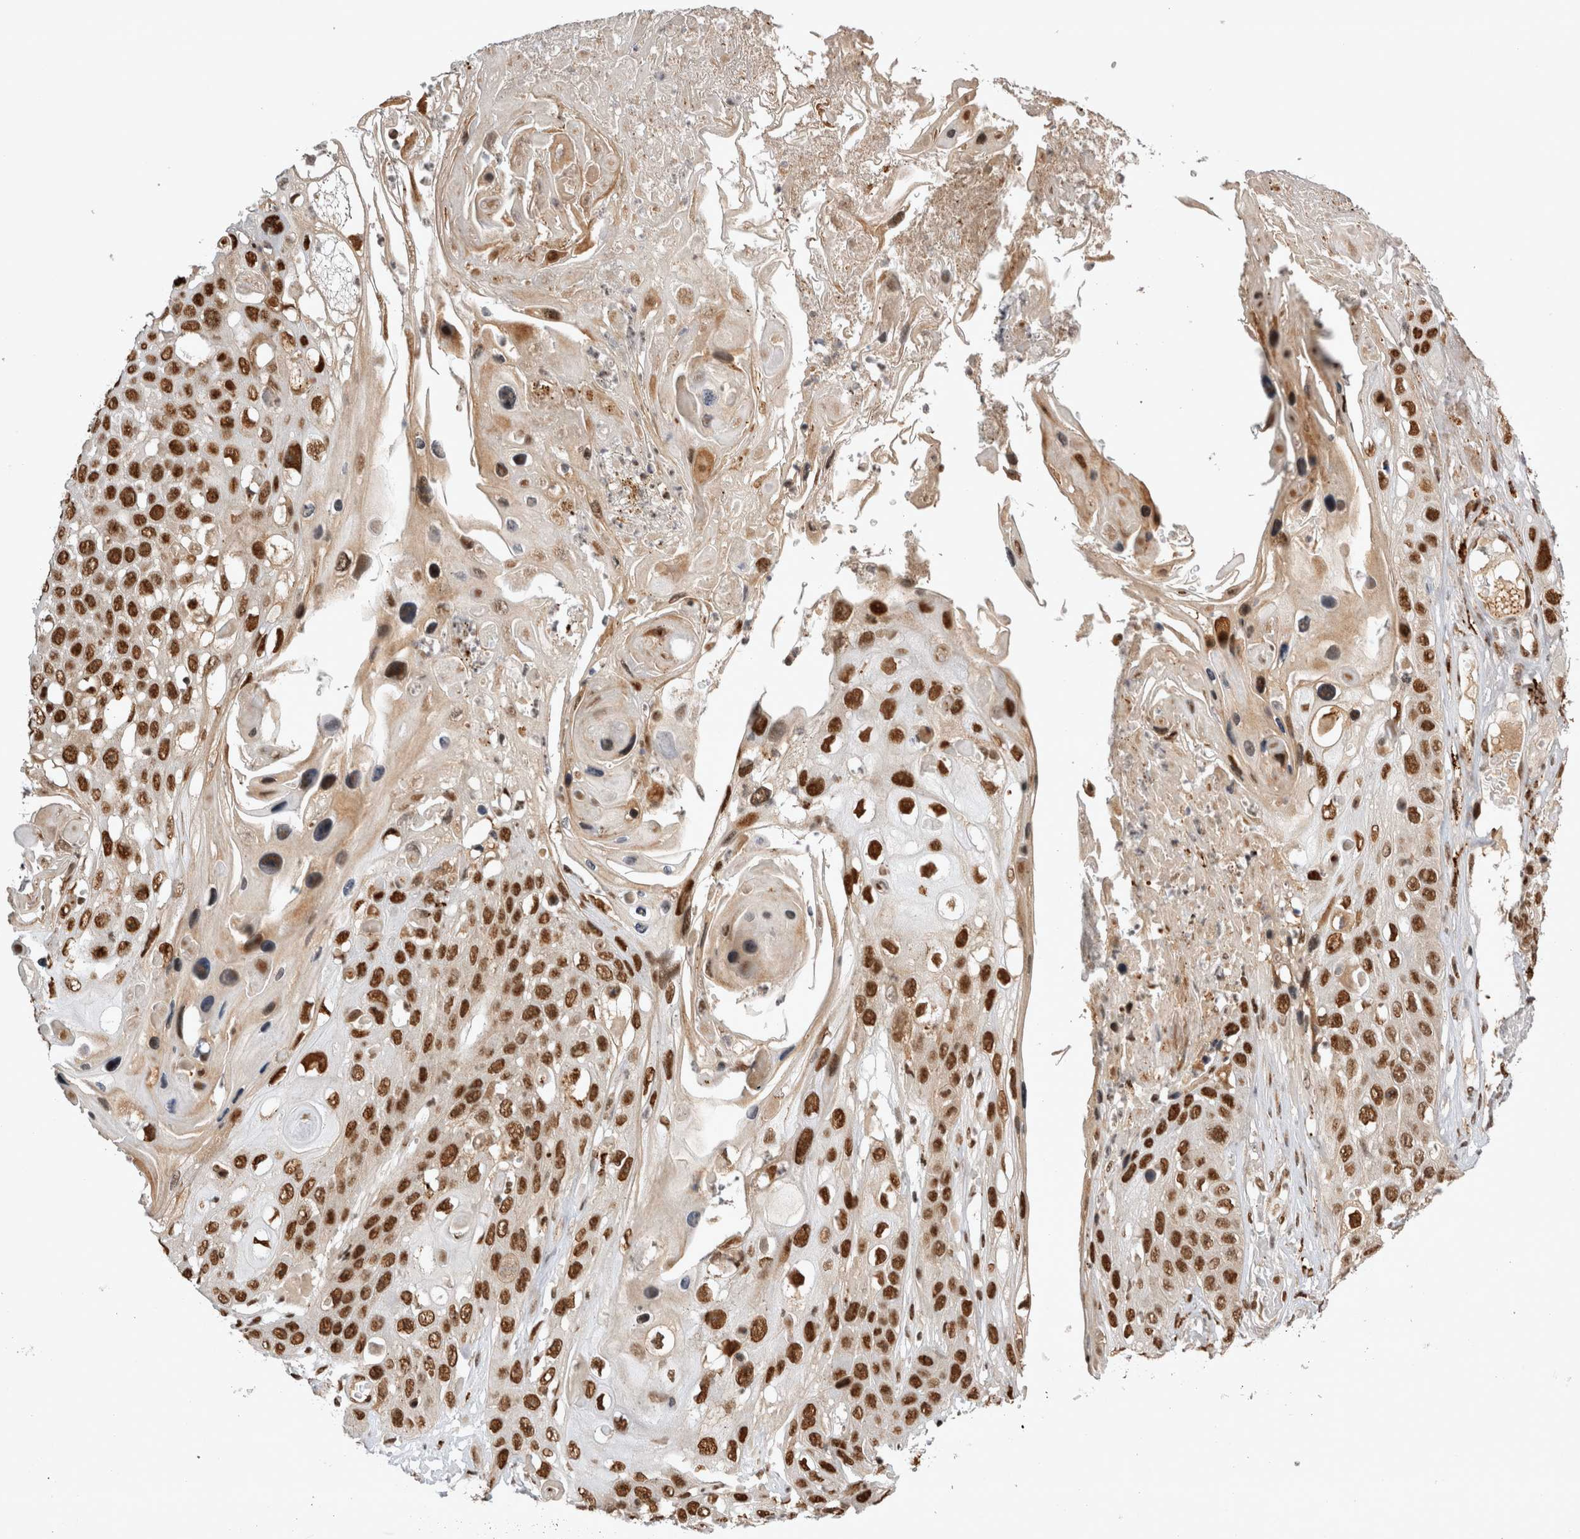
{"staining": {"intensity": "strong", "quantity": ">75%", "location": "nuclear"}, "tissue": "skin cancer", "cell_type": "Tumor cells", "image_type": "cancer", "snomed": [{"axis": "morphology", "description": "Squamous cell carcinoma, NOS"}, {"axis": "topography", "description": "Skin"}], "caption": "Brown immunohistochemical staining in skin cancer shows strong nuclear positivity in about >75% of tumor cells.", "gene": "EYA2", "patient": {"sex": "male", "age": 55}}